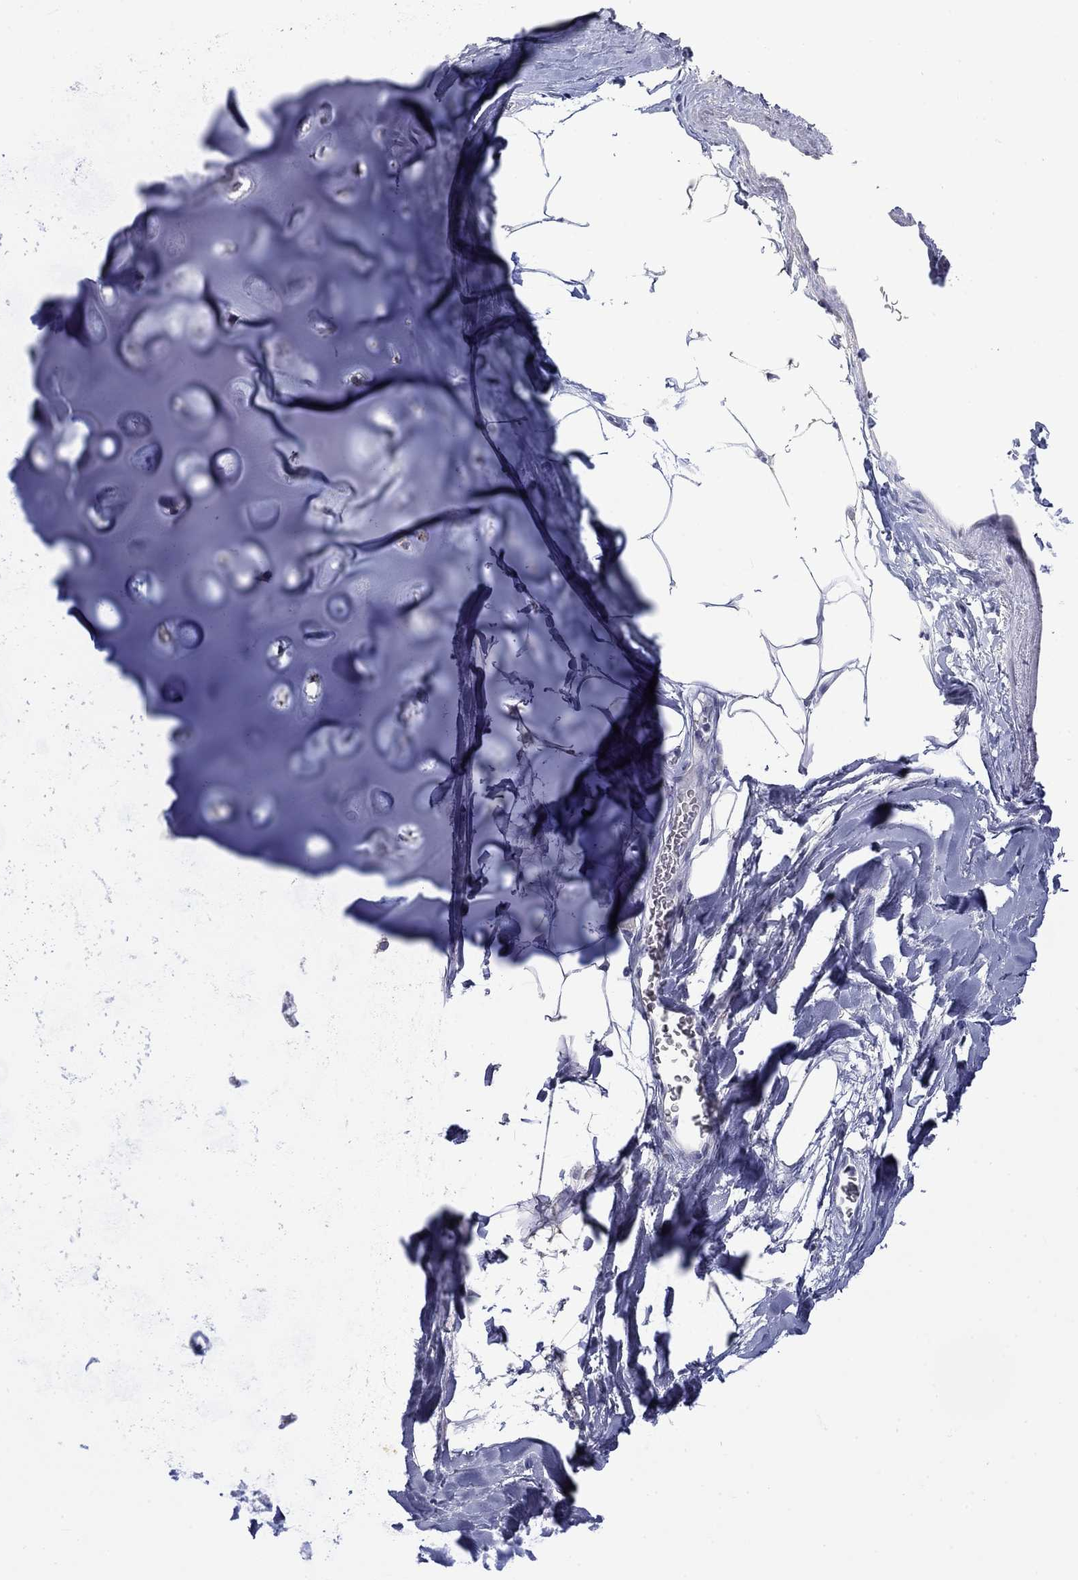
{"staining": {"intensity": "negative", "quantity": "none", "location": "none"}, "tissue": "soft tissue", "cell_type": "Chondrocytes", "image_type": "normal", "snomed": [{"axis": "morphology", "description": "Normal tissue, NOS"}, {"axis": "topography", "description": "Cartilage tissue"}, {"axis": "topography", "description": "Bronchus"}], "caption": "This is a image of immunohistochemistry staining of benign soft tissue, which shows no positivity in chondrocytes. The staining was performed using DAB (3,3'-diaminobenzidine) to visualize the protein expression in brown, while the nuclei were stained in blue with hematoxylin (Magnification: 20x).", "gene": "KCNJ16", "patient": {"sex": "male", "age": 58}}